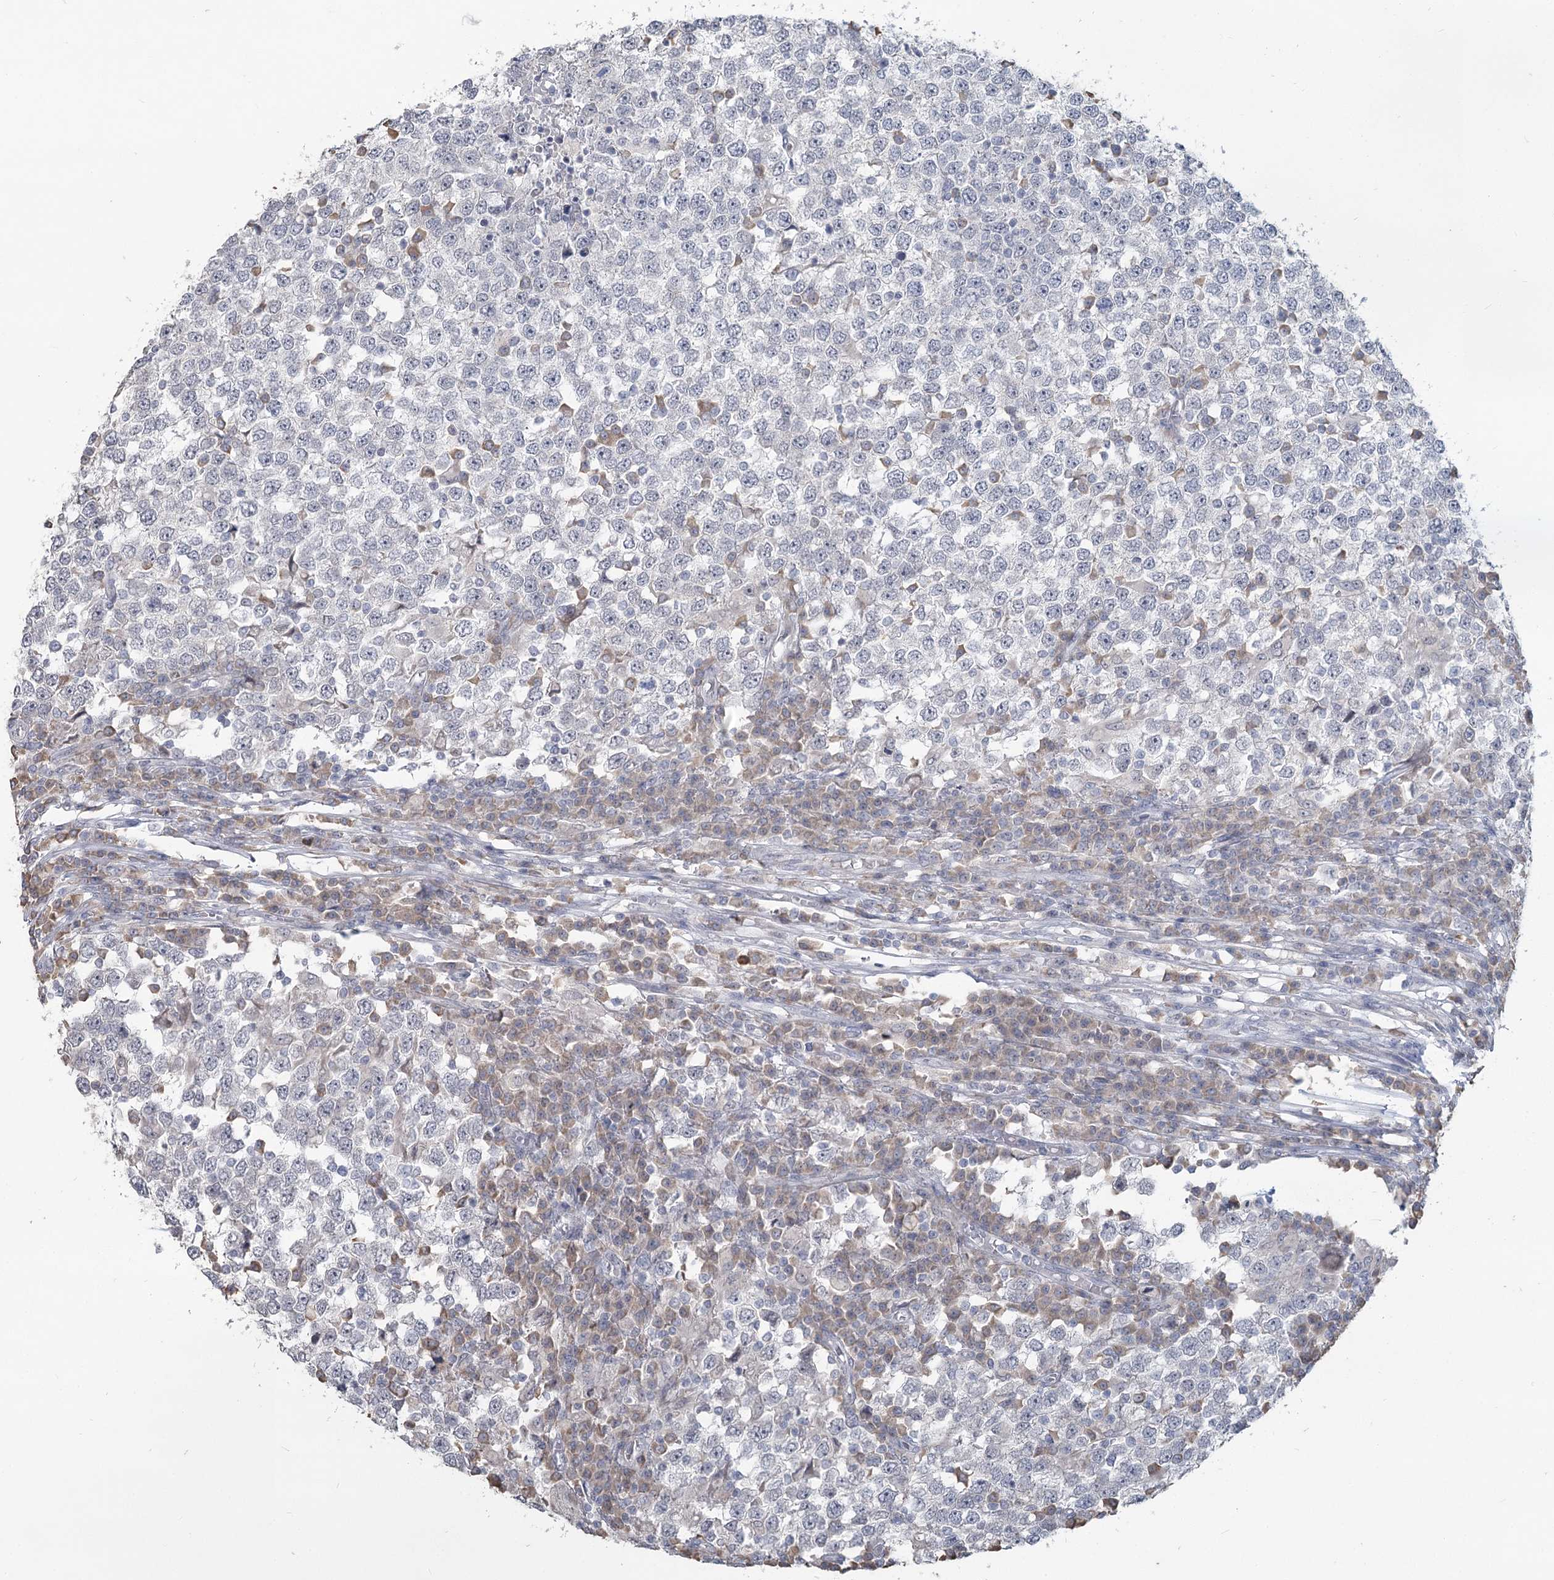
{"staining": {"intensity": "negative", "quantity": "none", "location": "none"}, "tissue": "testis cancer", "cell_type": "Tumor cells", "image_type": "cancer", "snomed": [{"axis": "morphology", "description": "Seminoma, NOS"}, {"axis": "topography", "description": "Testis"}], "caption": "This is an IHC photomicrograph of testis cancer (seminoma). There is no positivity in tumor cells.", "gene": "SLC9A3", "patient": {"sex": "male", "age": 65}}